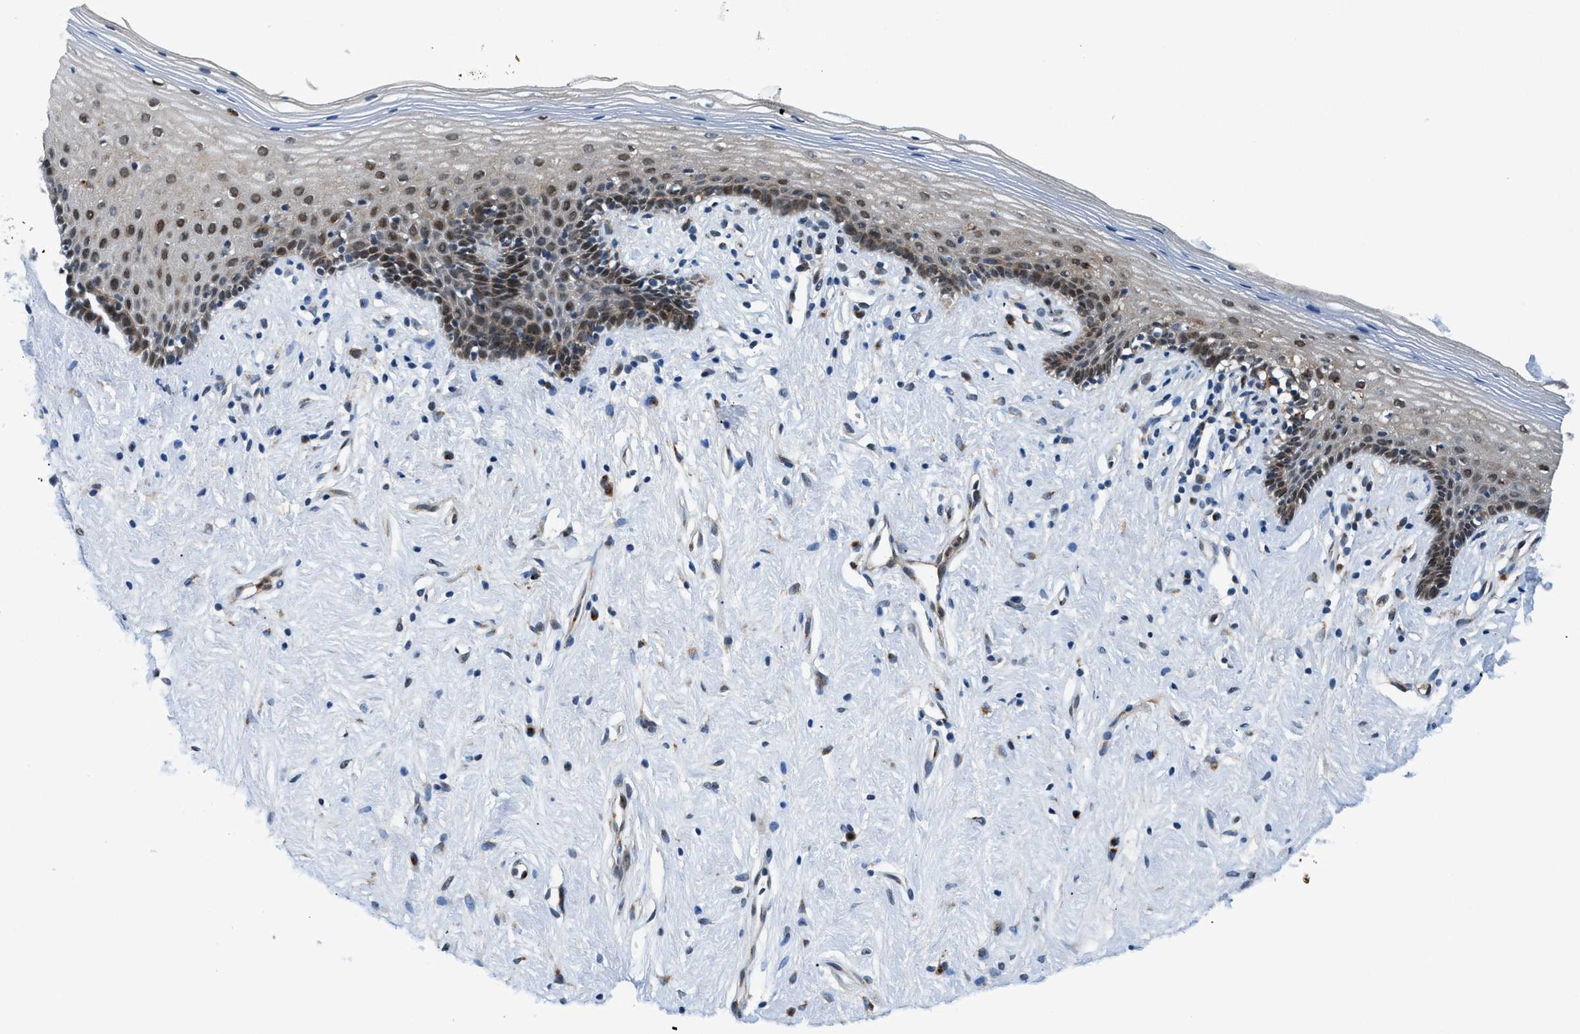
{"staining": {"intensity": "moderate", "quantity": "25%-75%", "location": "cytoplasmic/membranous,nuclear"}, "tissue": "vagina", "cell_type": "Squamous epithelial cells", "image_type": "normal", "snomed": [{"axis": "morphology", "description": "Normal tissue, NOS"}, {"axis": "topography", "description": "Vagina"}], "caption": "DAB (3,3'-diaminobenzidine) immunohistochemical staining of unremarkable vagina displays moderate cytoplasmic/membranous,nuclear protein expression in about 25%-75% of squamous epithelial cells. (brown staining indicates protein expression, while blue staining denotes nuclei).", "gene": "FUT8", "patient": {"sex": "female", "age": 44}}